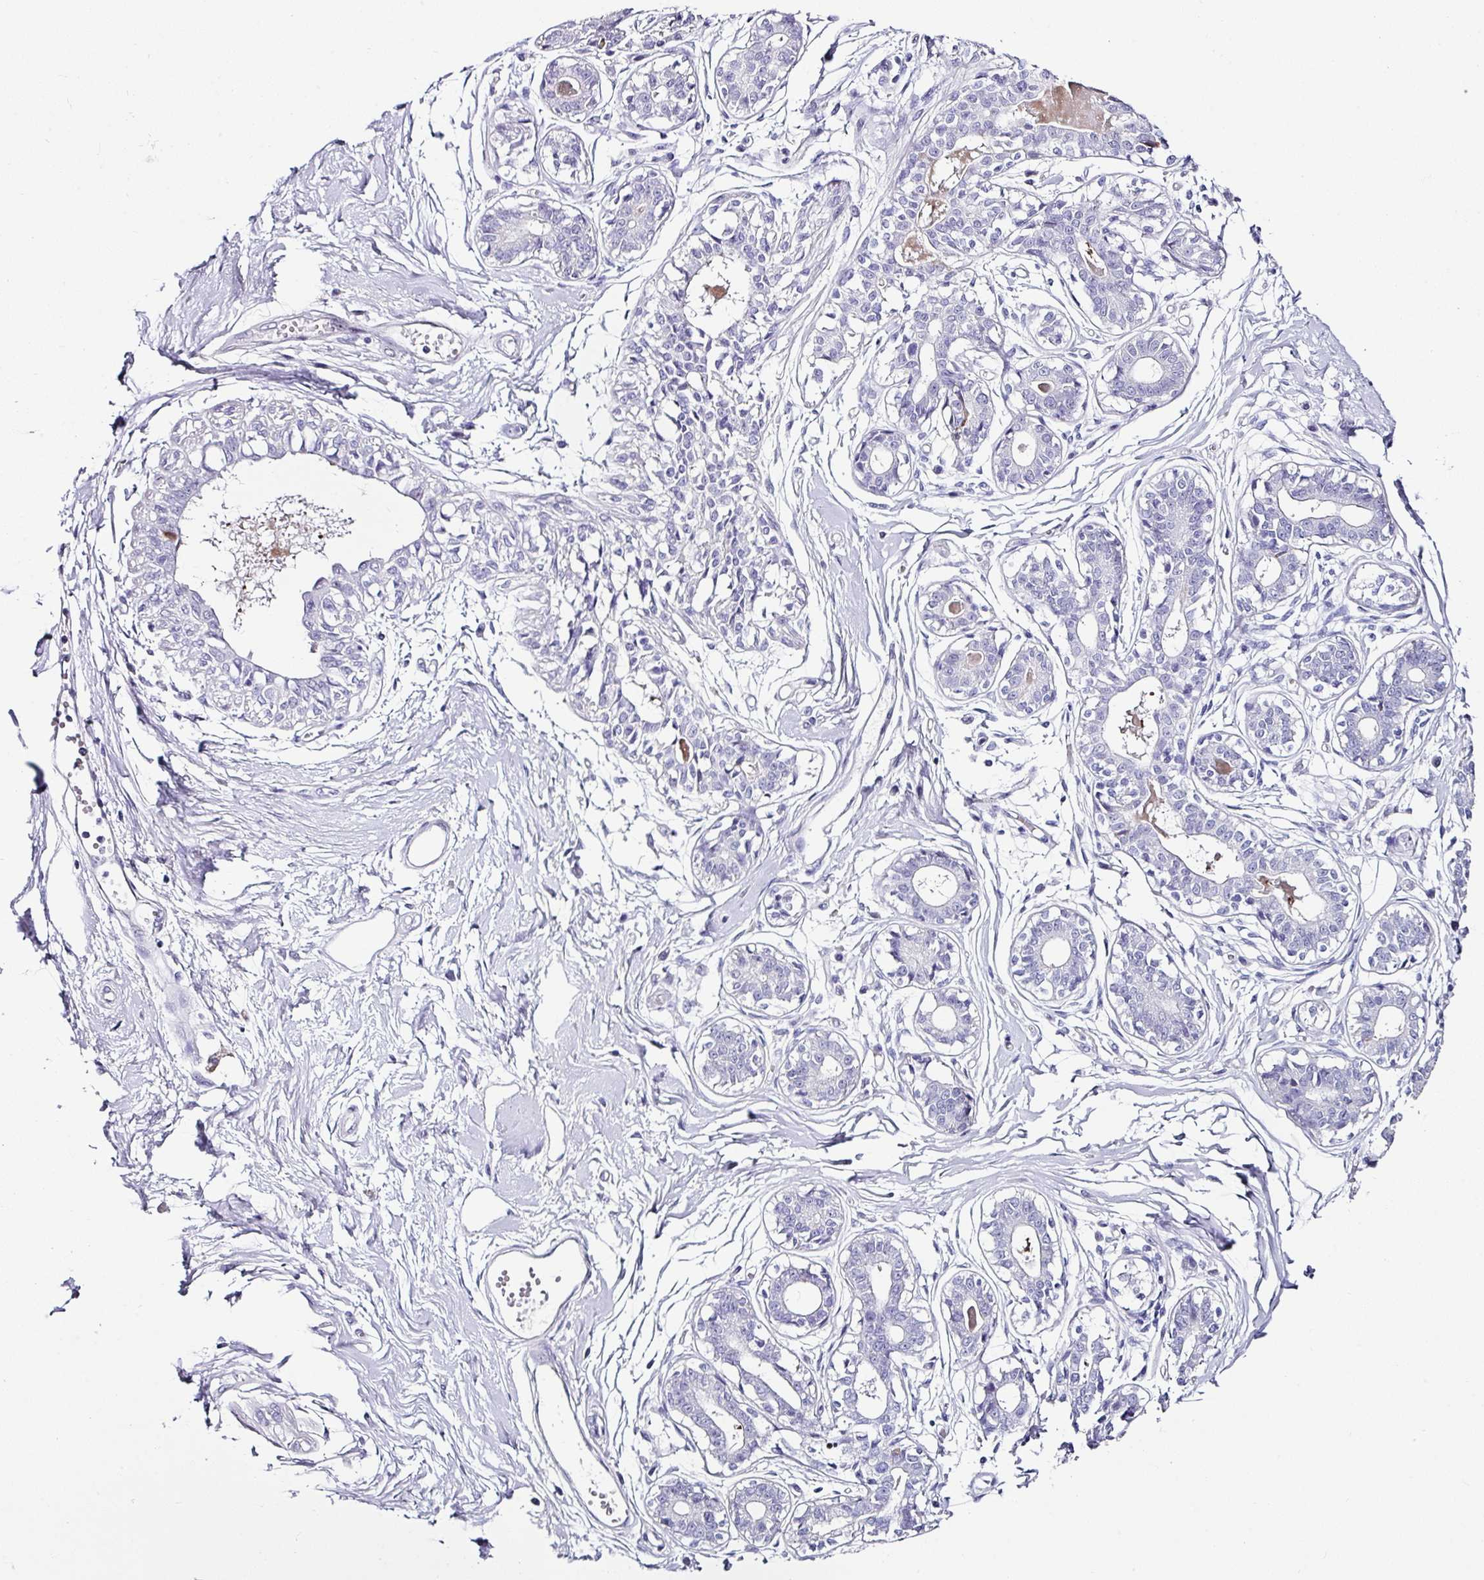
{"staining": {"intensity": "negative", "quantity": "none", "location": "none"}, "tissue": "breast", "cell_type": "Adipocytes", "image_type": "normal", "snomed": [{"axis": "morphology", "description": "Normal tissue, NOS"}, {"axis": "topography", "description": "Breast"}], "caption": "High power microscopy micrograph of an IHC photomicrograph of normal breast, revealing no significant positivity in adipocytes.", "gene": "TRA2A", "patient": {"sex": "female", "age": 45}}